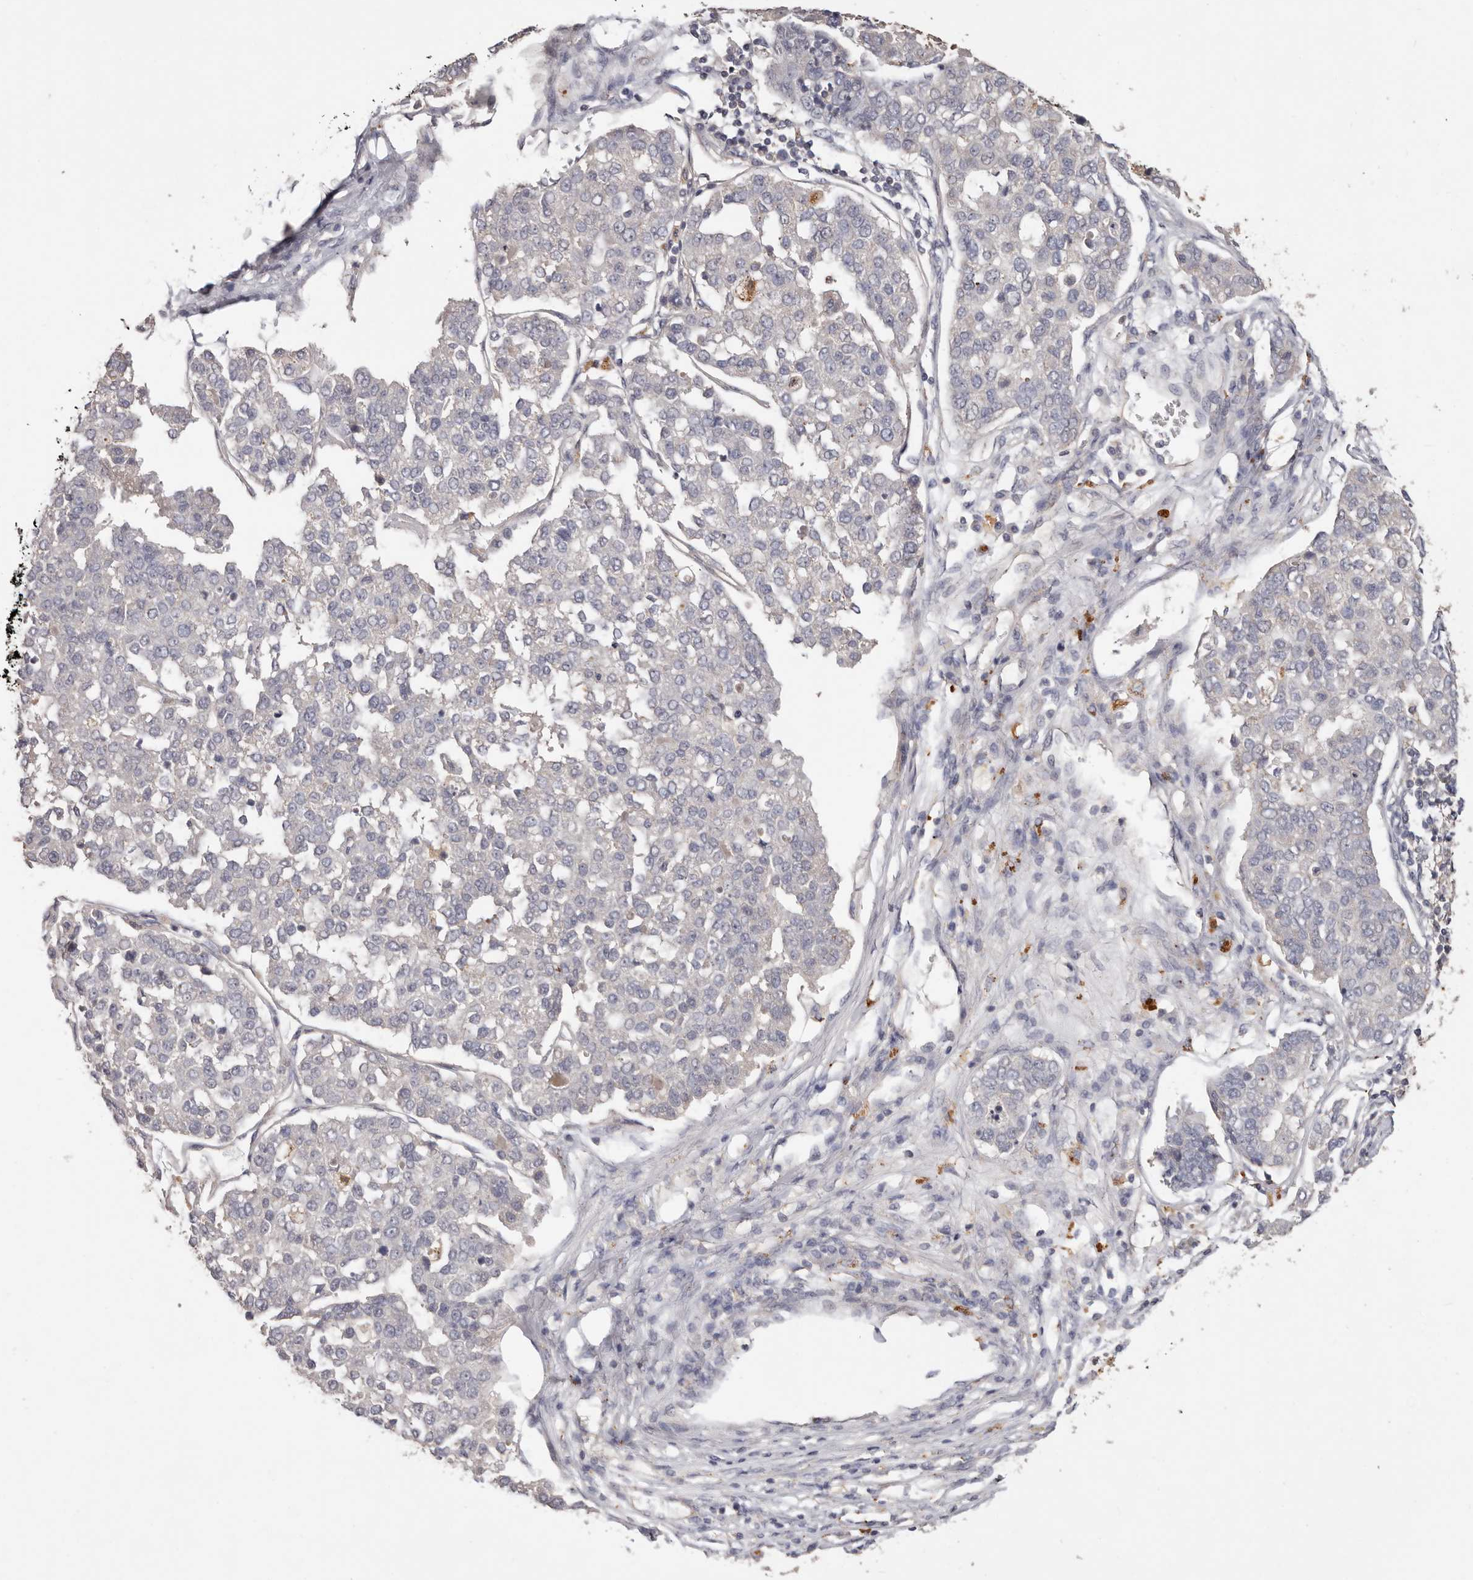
{"staining": {"intensity": "negative", "quantity": "none", "location": "none"}, "tissue": "pancreatic cancer", "cell_type": "Tumor cells", "image_type": "cancer", "snomed": [{"axis": "morphology", "description": "Adenocarcinoma, NOS"}, {"axis": "topography", "description": "Pancreas"}], "caption": "DAB immunohistochemical staining of human pancreatic cancer (adenocarcinoma) exhibits no significant positivity in tumor cells.", "gene": "THBS3", "patient": {"sex": "female", "age": 61}}